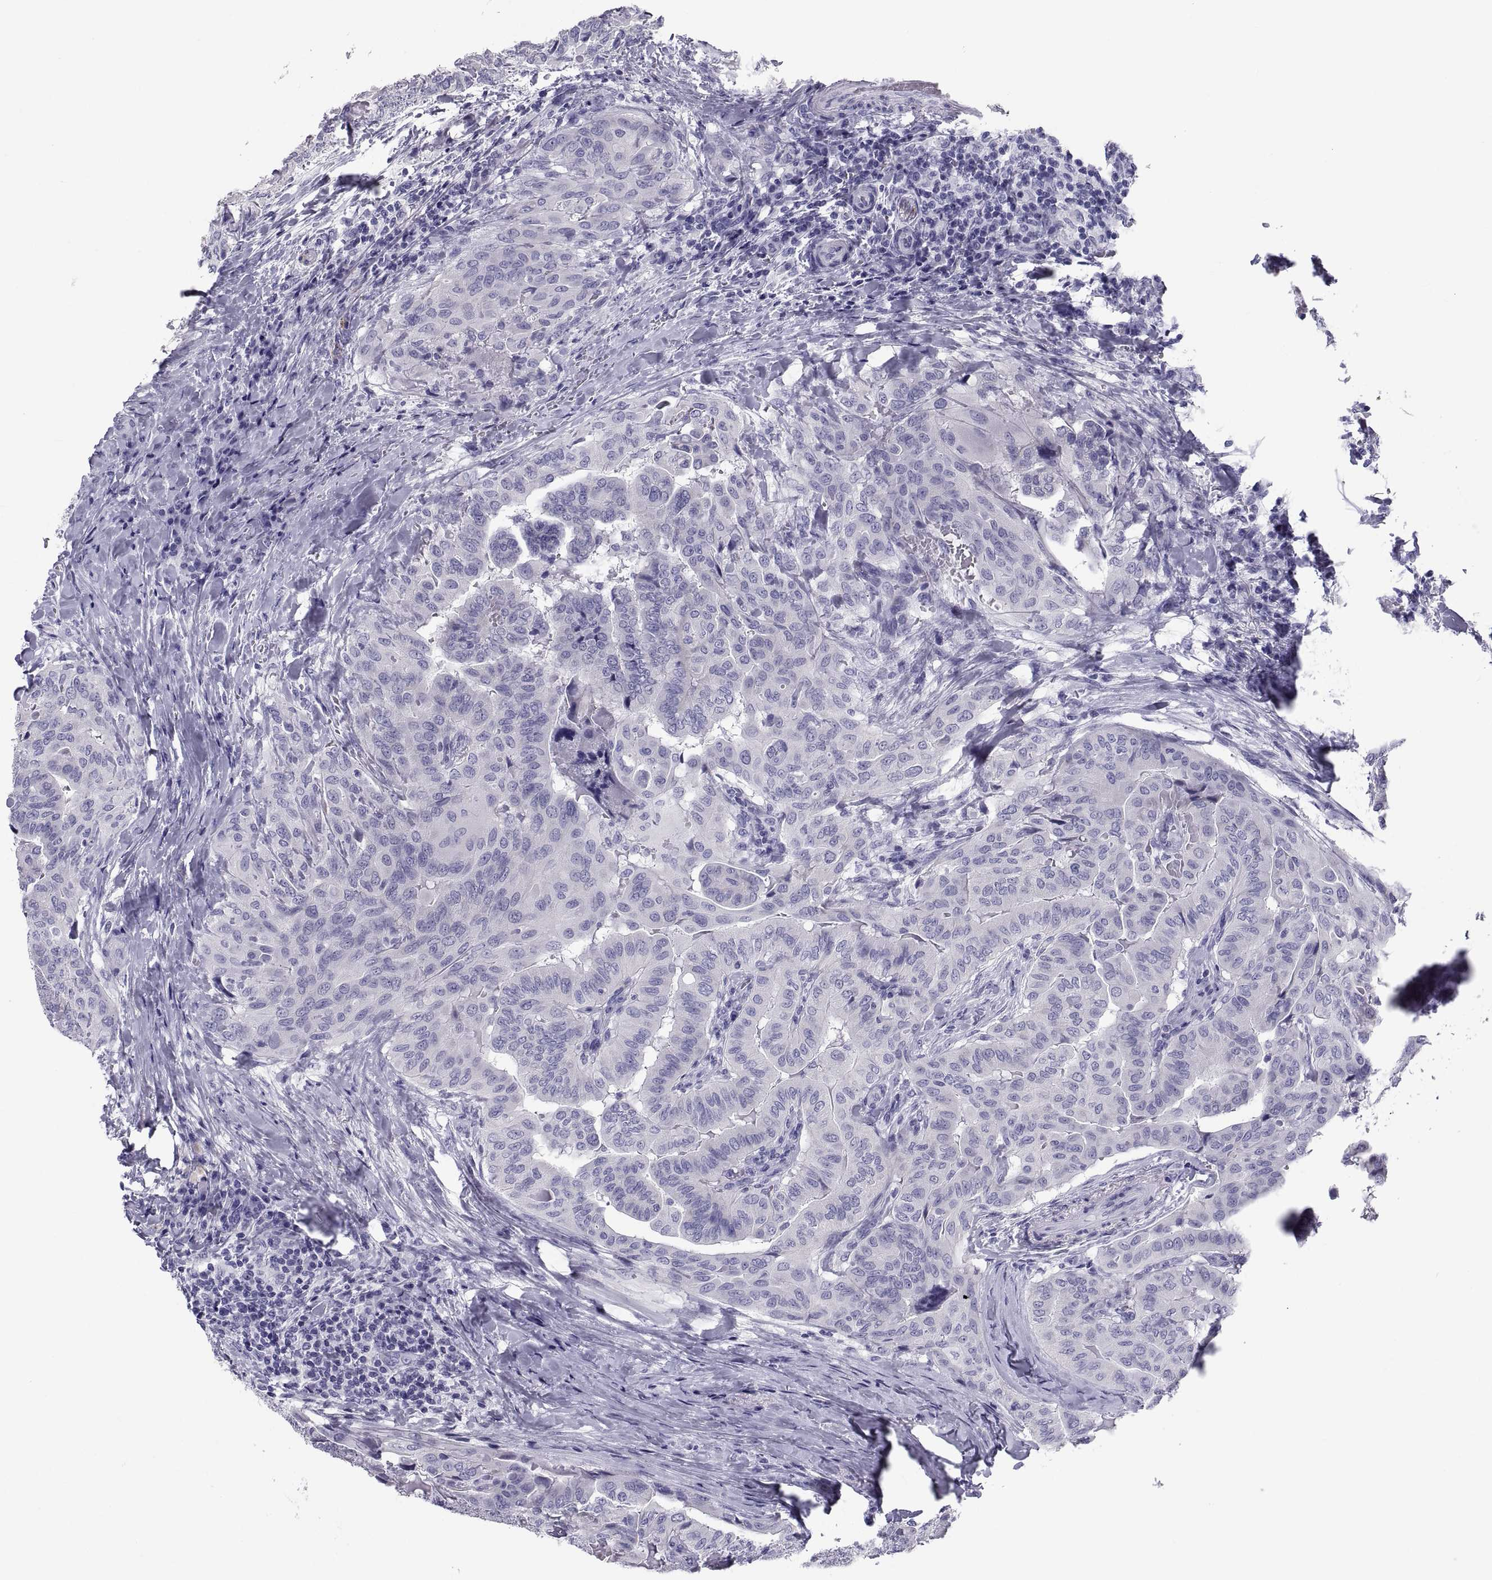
{"staining": {"intensity": "negative", "quantity": "none", "location": "none"}, "tissue": "thyroid cancer", "cell_type": "Tumor cells", "image_type": "cancer", "snomed": [{"axis": "morphology", "description": "Papillary adenocarcinoma, NOS"}, {"axis": "topography", "description": "Thyroid gland"}], "caption": "DAB immunohistochemical staining of papillary adenocarcinoma (thyroid) exhibits no significant staining in tumor cells. (DAB immunohistochemistry, high magnification).", "gene": "DEFB129", "patient": {"sex": "female", "age": 68}}